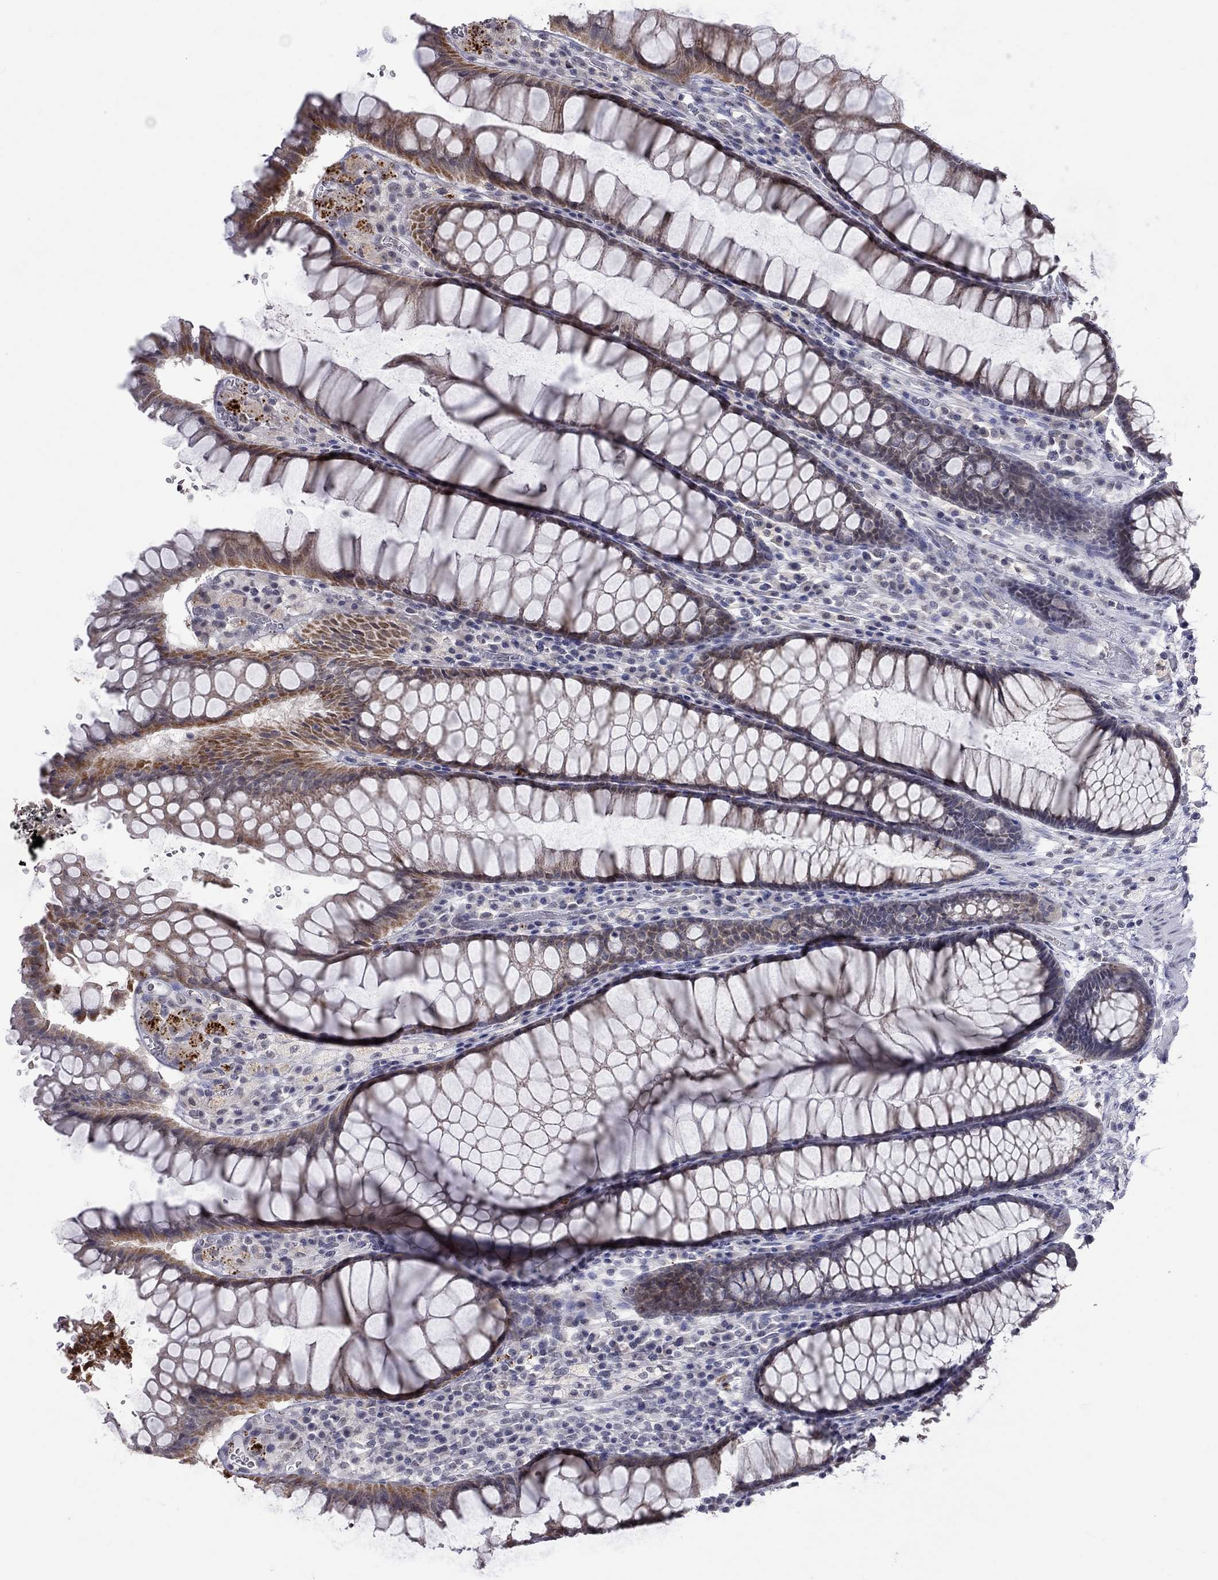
{"staining": {"intensity": "moderate", "quantity": "<25%", "location": "cytoplasmic/membranous"}, "tissue": "rectum", "cell_type": "Glandular cells", "image_type": "normal", "snomed": [{"axis": "morphology", "description": "Normal tissue, NOS"}, {"axis": "topography", "description": "Rectum"}], "caption": "Protein expression analysis of benign human rectum reveals moderate cytoplasmic/membranous staining in about <25% of glandular cells. The staining is performed using DAB brown chromogen to label protein expression. The nuclei are counter-stained blue using hematoxylin.", "gene": "TMEM143", "patient": {"sex": "female", "age": 68}}